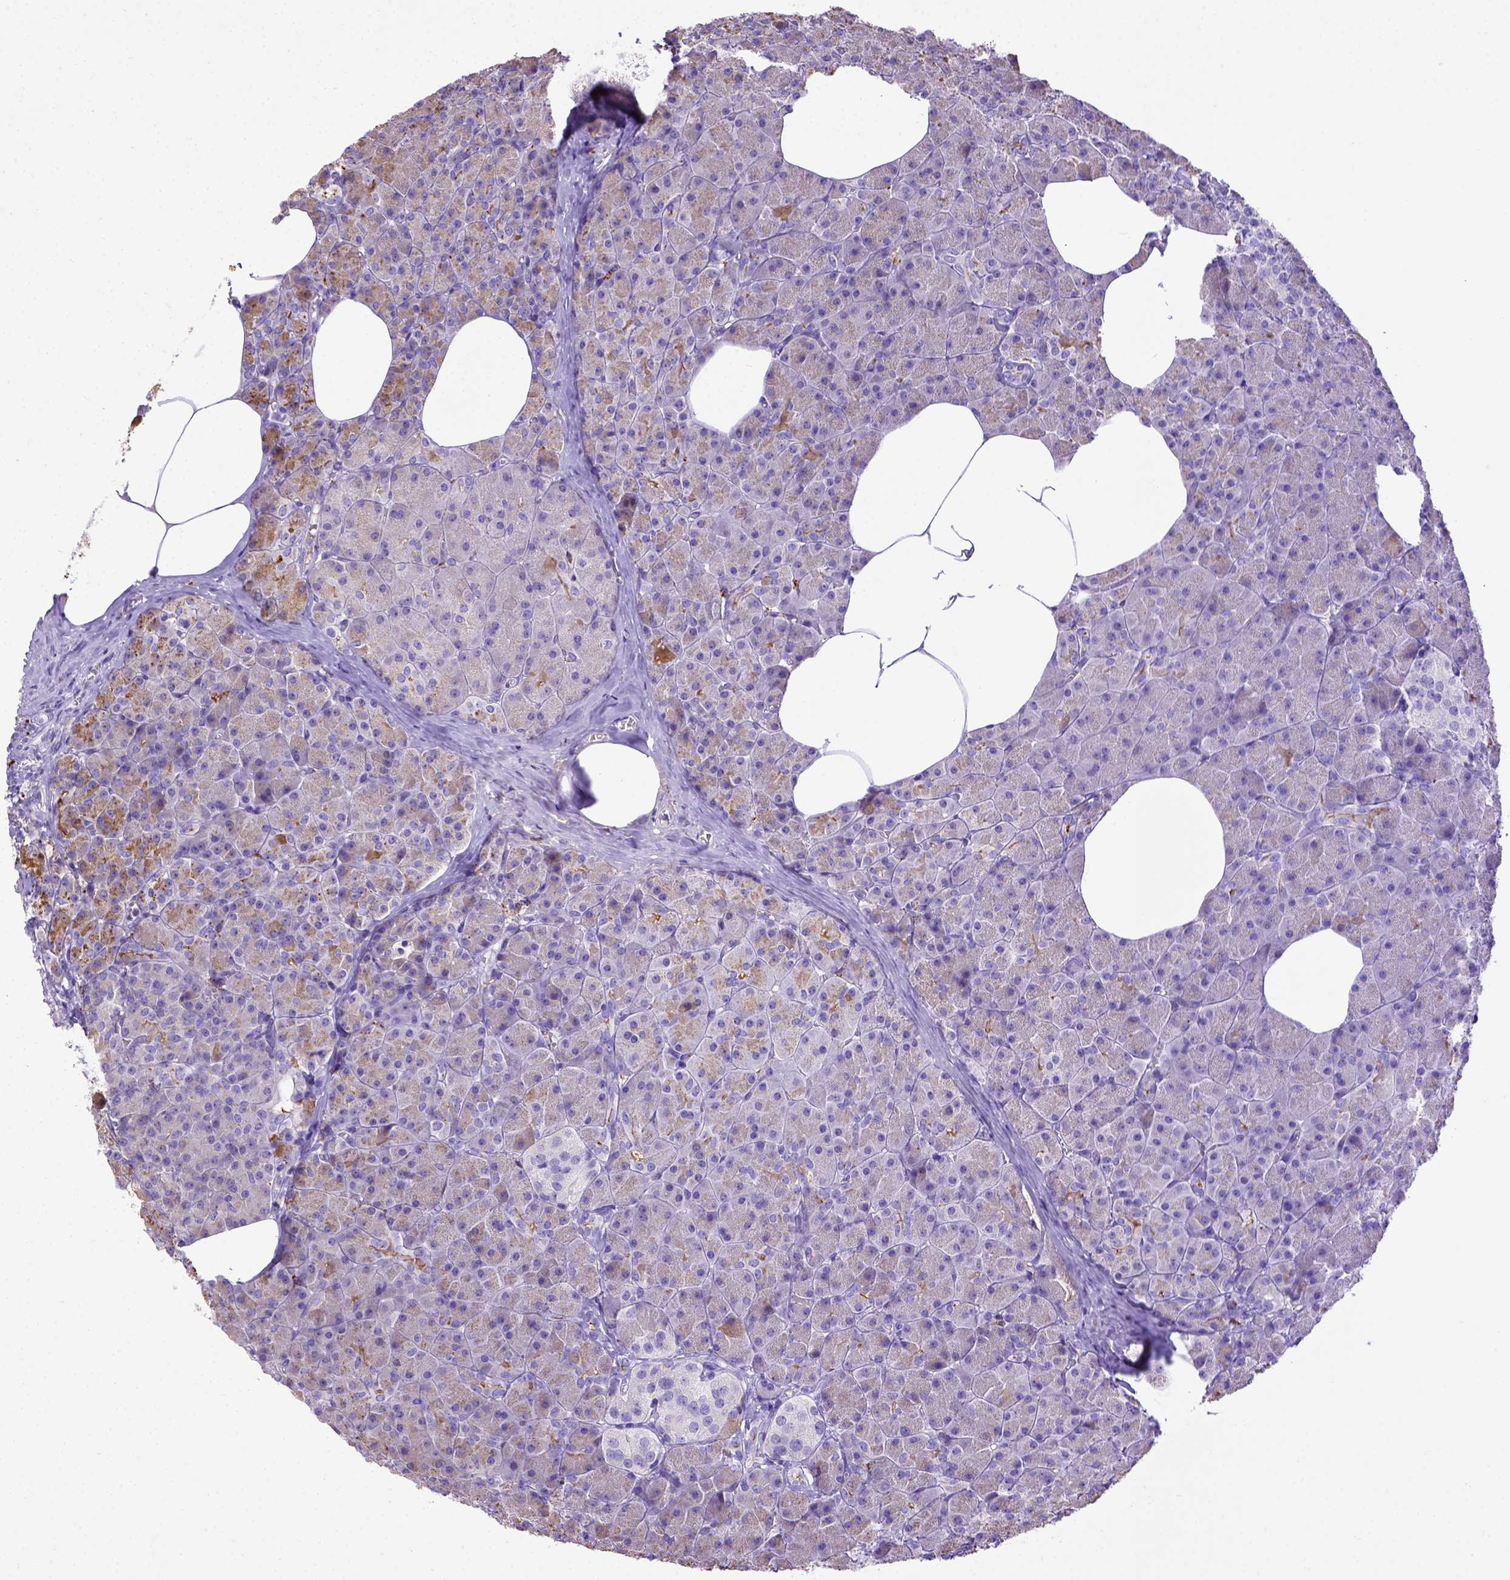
{"staining": {"intensity": "weak", "quantity": ">75%", "location": "cytoplasmic/membranous"}, "tissue": "pancreas", "cell_type": "Exocrine glandular cells", "image_type": "normal", "snomed": [{"axis": "morphology", "description": "Normal tissue, NOS"}, {"axis": "topography", "description": "Pancreas"}], "caption": "This photomicrograph demonstrates immunohistochemistry (IHC) staining of benign human pancreas, with low weak cytoplasmic/membranous expression in about >75% of exocrine glandular cells.", "gene": "CFAP300", "patient": {"sex": "female", "age": 45}}